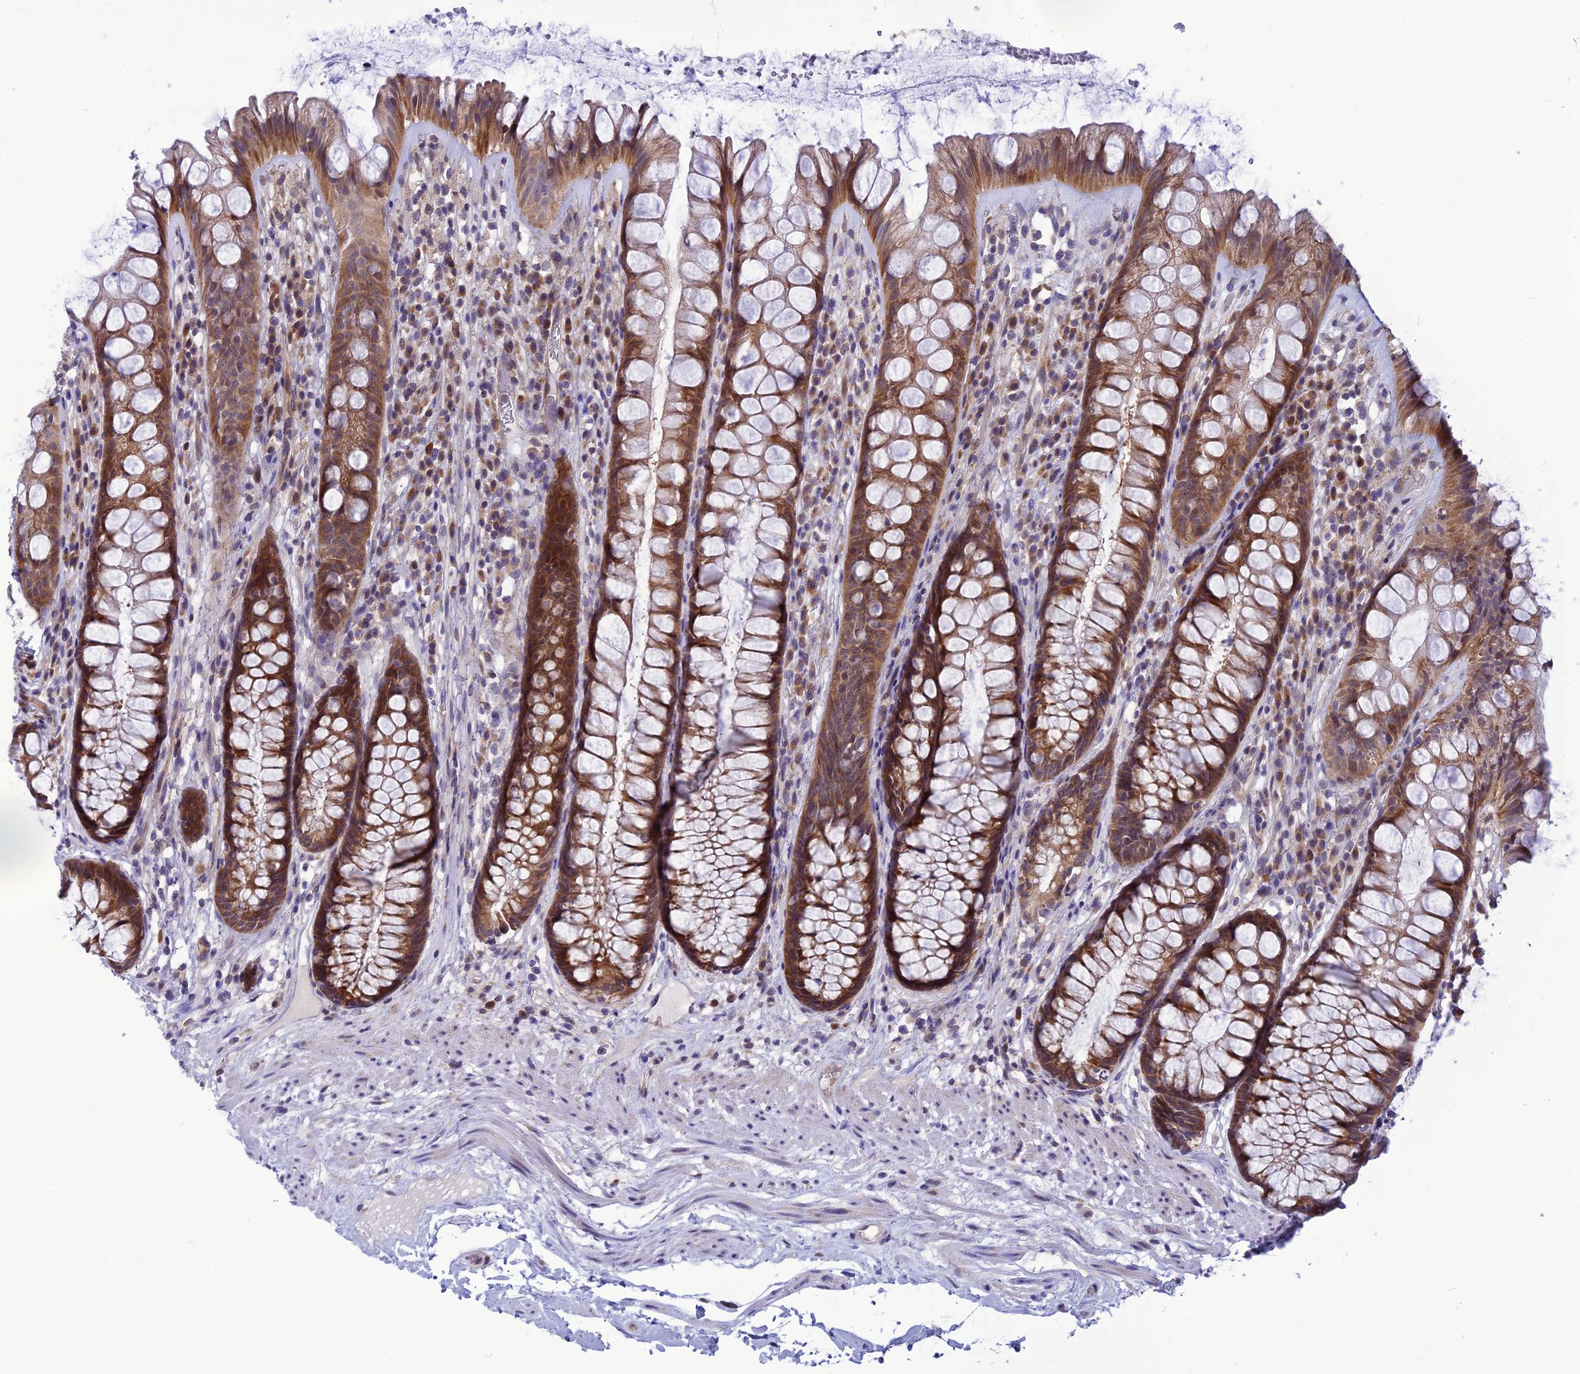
{"staining": {"intensity": "strong", "quantity": "25%-75%", "location": "cytoplasmic/membranous"}, "tissue": "rectum", "cell_type": "Glandular cells", "image_type": "normal", "snomed": [{"axis": "morphology", "description": "Normal tissue, NOS"}, {"axis": "topography", "description": "Rectum"}], "caption": "The photomicrograph reveals immunohistochemical staining of normal rectum. There is strong cytoplasmic/membranous positivity is seen in about 25%-75% of glandular cells.", "gene": "PSMF1", "patient": {"sex": "male", "age": 74}}